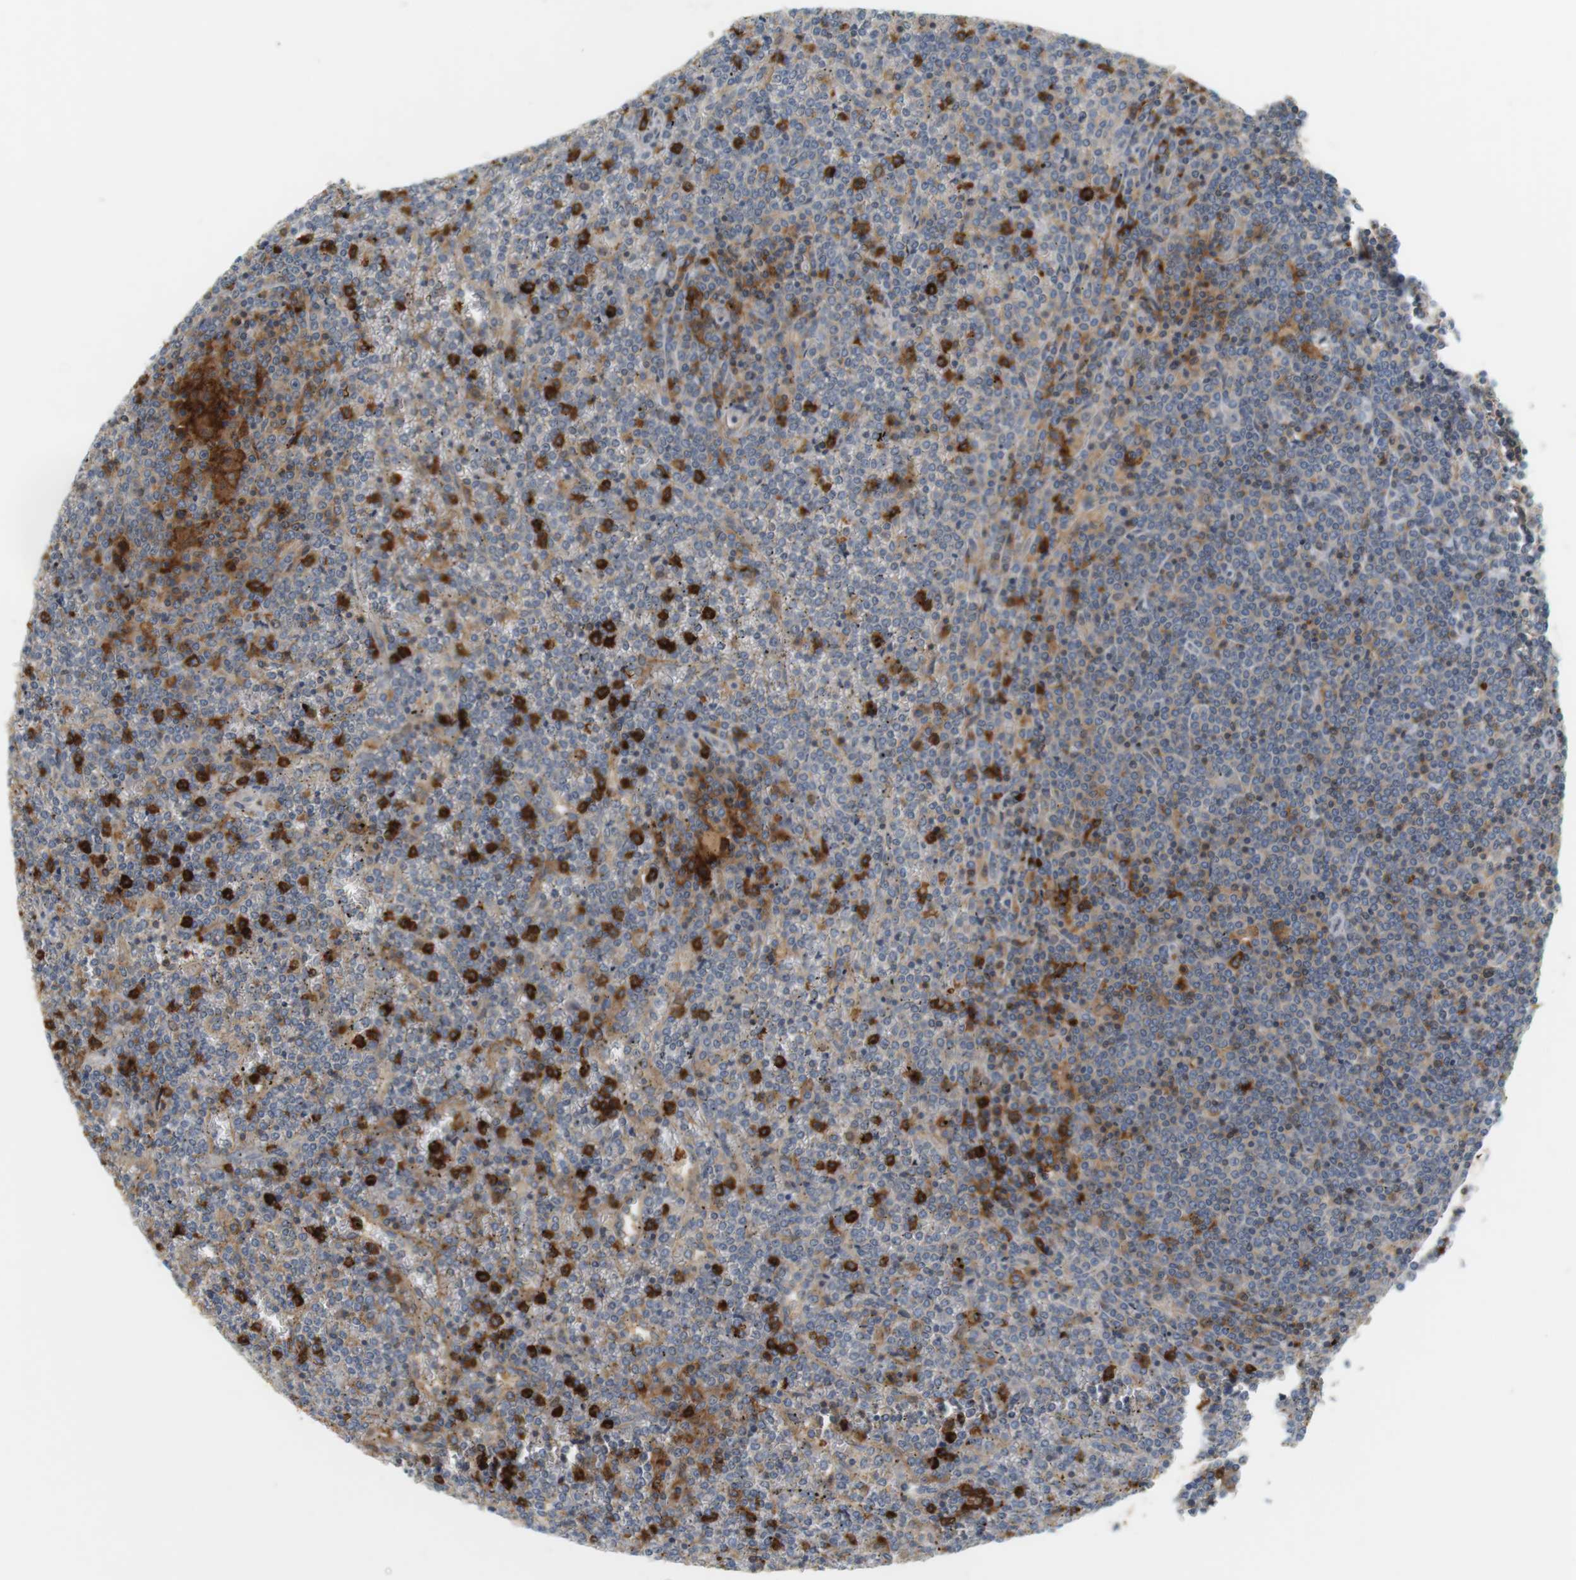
{"staining": {"intensity": "strong", "quantity": "<25%", "location": "cytoplasmic/membranous"}, "tissue": "lymphoma", "cell_type": "Tumor cells", "image_type": "cancer", "snomed": [{"axis": "morphology", "description": "Malignant lymphoma, non-Hodgkin's type, Low grade"}, {"axis": "topography", "description": "Spleen"}], "caption": "A micrograph of human lymphoma stained for a protein reveals strong cytoplasmic/membranous brown staining in tumor cells.", "gene": "SIRPA", "patient": {"sex": "female", "age": 19}}